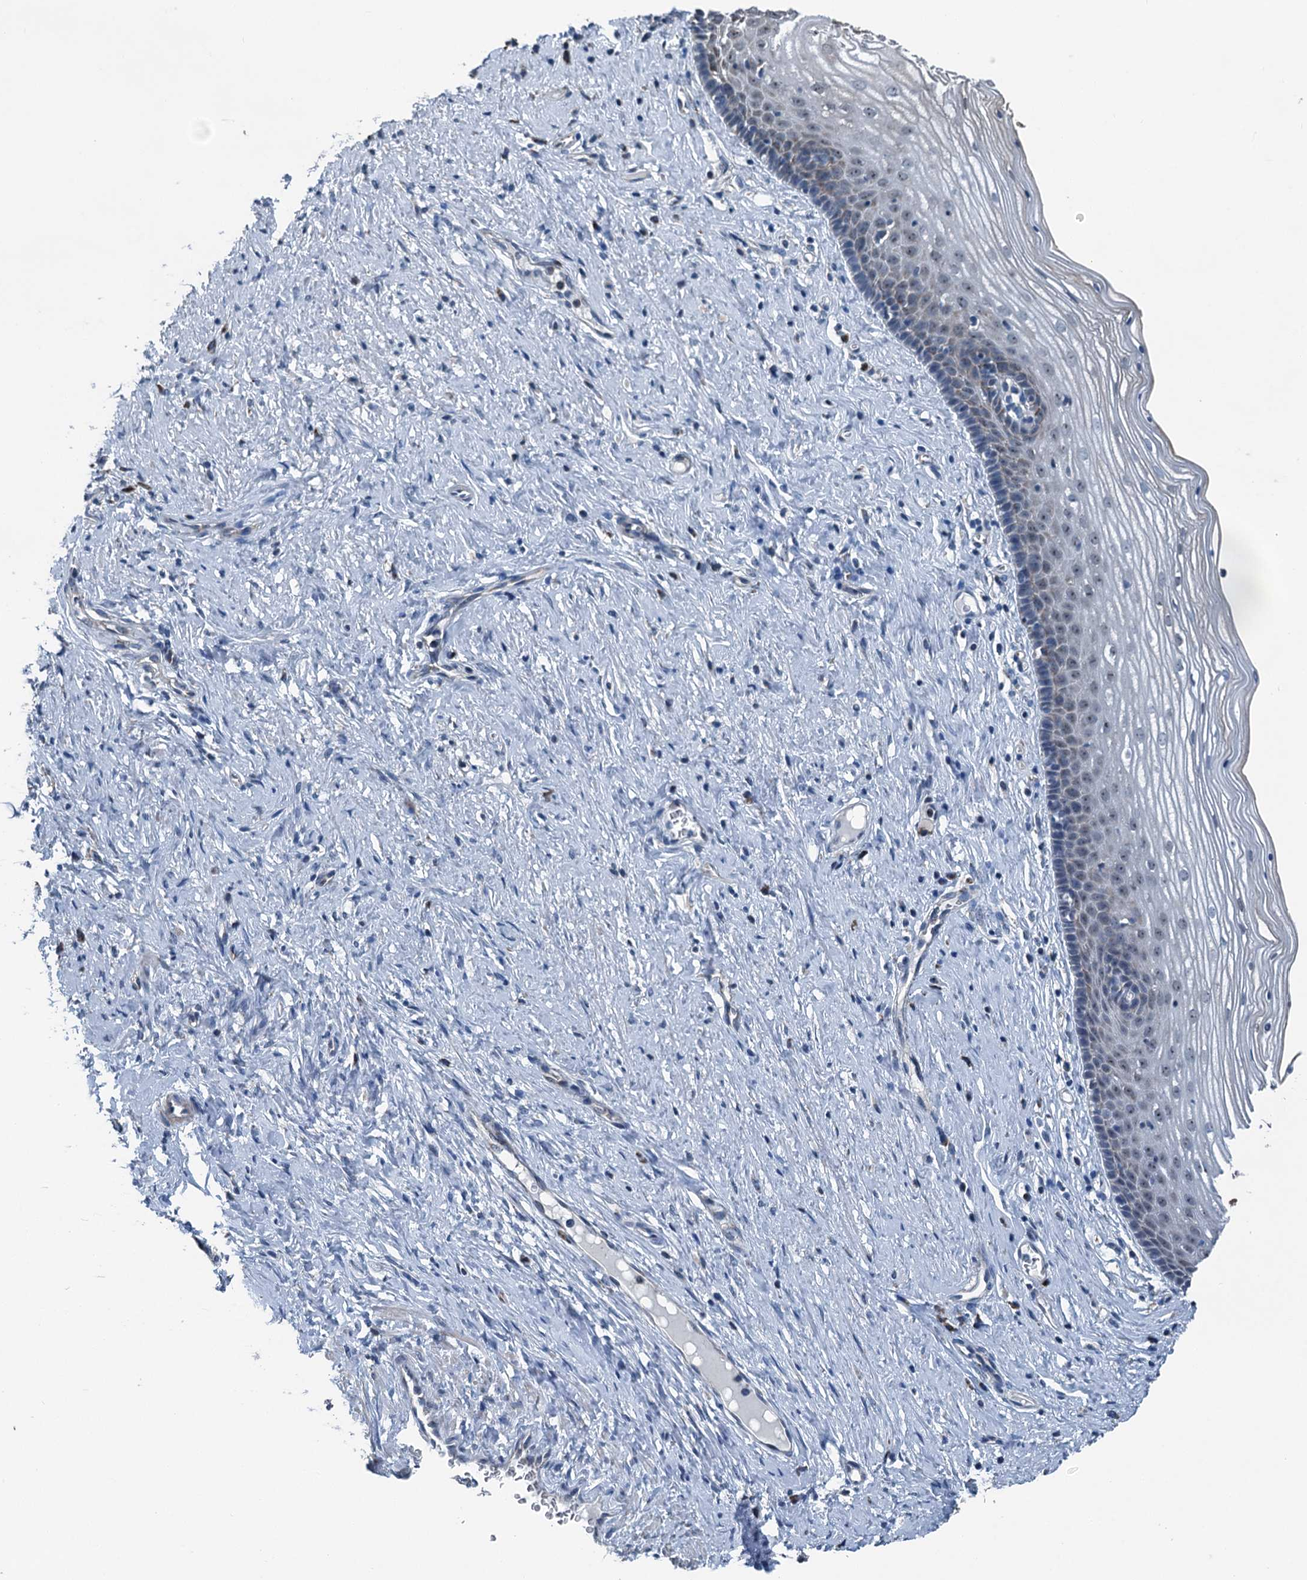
{"staining": {"intensity": "negative", "quantity": "none", "location": "none"}, "tissue": "cervix", "cell_type": "Glandular cells", "image_type": "normal", "snomed": [{"axis": "morphology", "description": "Normal tissue, NOS"}, {"axis": "topography", "description": "Cervix"}], "caption": "Cervix stained for a protein using IHC exhibits no positivity glandular cells.", "gene": "TRPT1", "patient": {"sex": "female", "age": 42}}